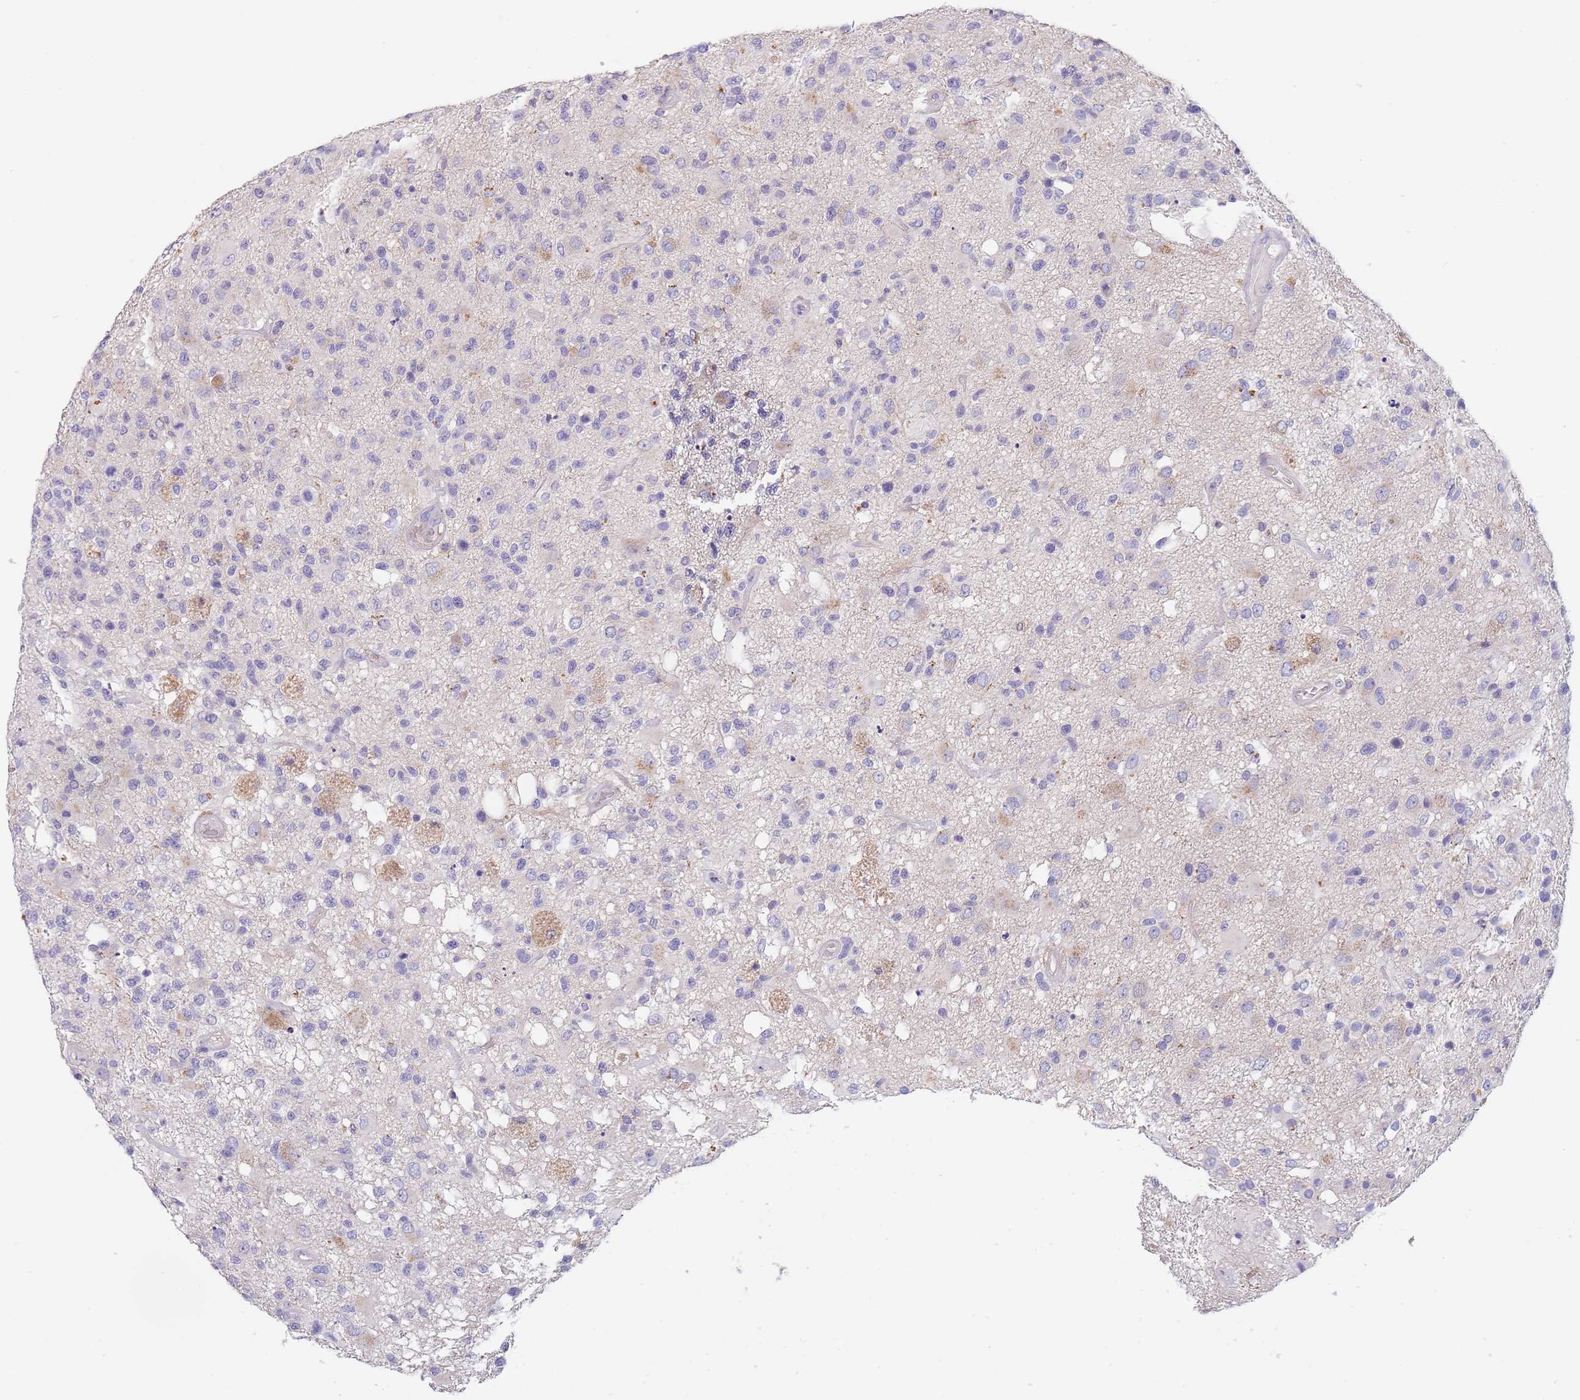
{"staining": {"intensity": "negative", "quantity": "none", "location": "none"}, "tissue": "glioma", "cell_type": "Tumor cells", "image_type": "cancer", "snomed": [{"axis": "morphology", "description": "Glioma, malignant, High grade"}, {"axis": "morphology", "description": "Glioblastoma, NOS"}, {"axis": "topography", "description": "Brain"}], "caption": "The photomicrograph demonstrates no significant expression in tumor cells of glioma. The staining is performed using DAB (3,3'-diaminobenzidine) brown chromogen with nuclei counter-stained in using hematoxylin.", "gene": "MAN1C1", "patient": {"sex": "male", "age": 60}}